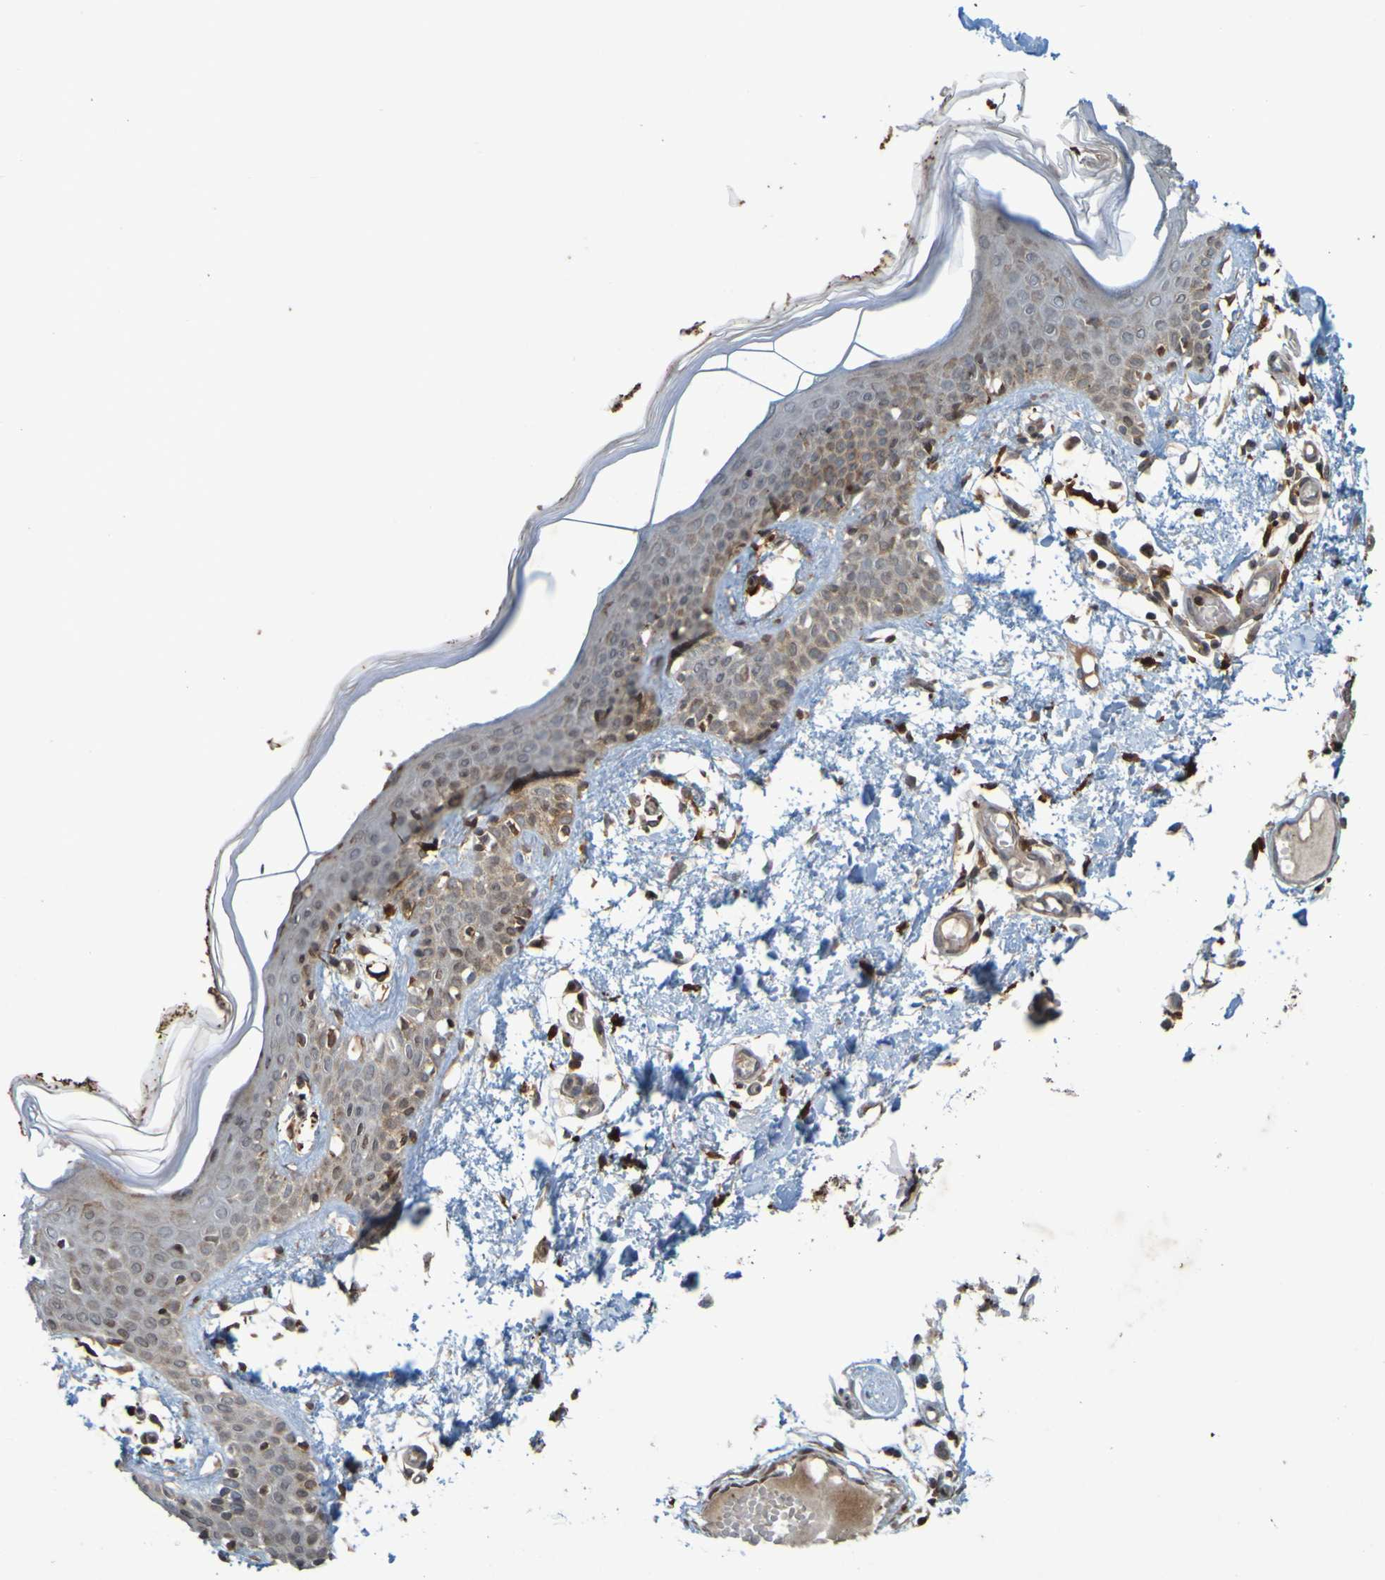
{"staining": {"intensity": "moderate", "quantity": ">75%", "location": "cytoplasmic/membranous"}, "tissue": "skin", "cell_type": "Fibroblasts", "image_type": "normal", "snomed": [{"axis": "morphology", "description": "Normal tissue, NOS"}, {"axis": "topography", "description": "Skin"}], "caption": "This image reveals immunohistochemistry (IHC) staining of benign human skin, with medium moderate cytoplasmic/membranous staining in approximately >75% of fibroblasts.", "gene": "GUCY1A1", "patient": {"sex": "male", "age": 53}}